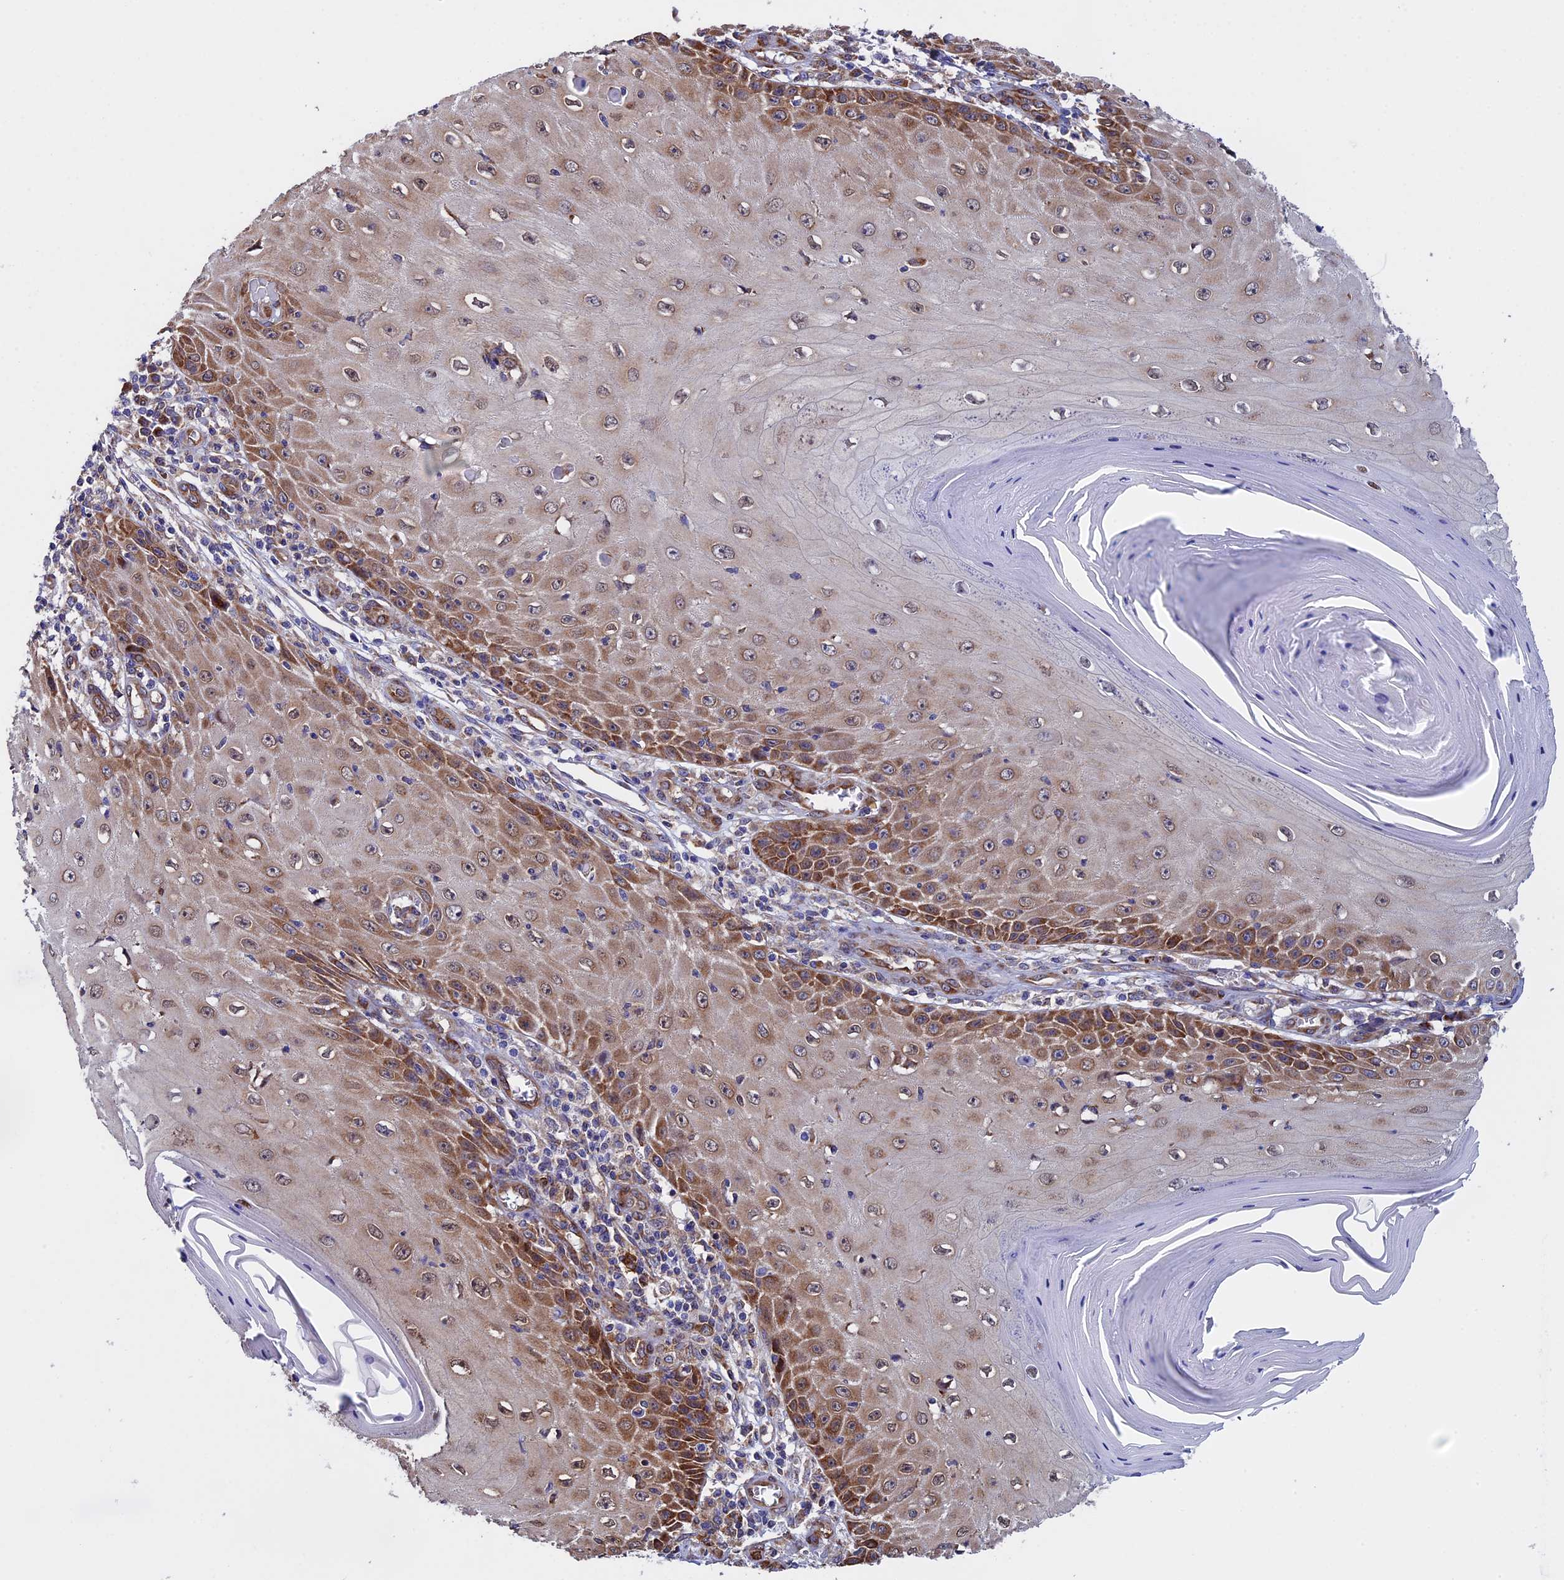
{"staining": {"intensity": "moderate", "quantity": ">75%", "location": "cytoplasmic/membranous"}, "tissue": "skin cancer", "cell_type": "Tumor cells", "image_type": "cancer", "snomed": [{"axis": "morphology", "description": "Squamous cell carcinoma, NOS"}, {"axis": "topography", "description": "Skin"}], "caption": "Skin cancer (squamous cell carcinoma) stained with a brown dye demonstrates moderate cytoplasmic/membranous positive positivity in about >75% of tumor cells.", "gene": "SLC9A5", "patient": {"sex": "female", "age": 73}}